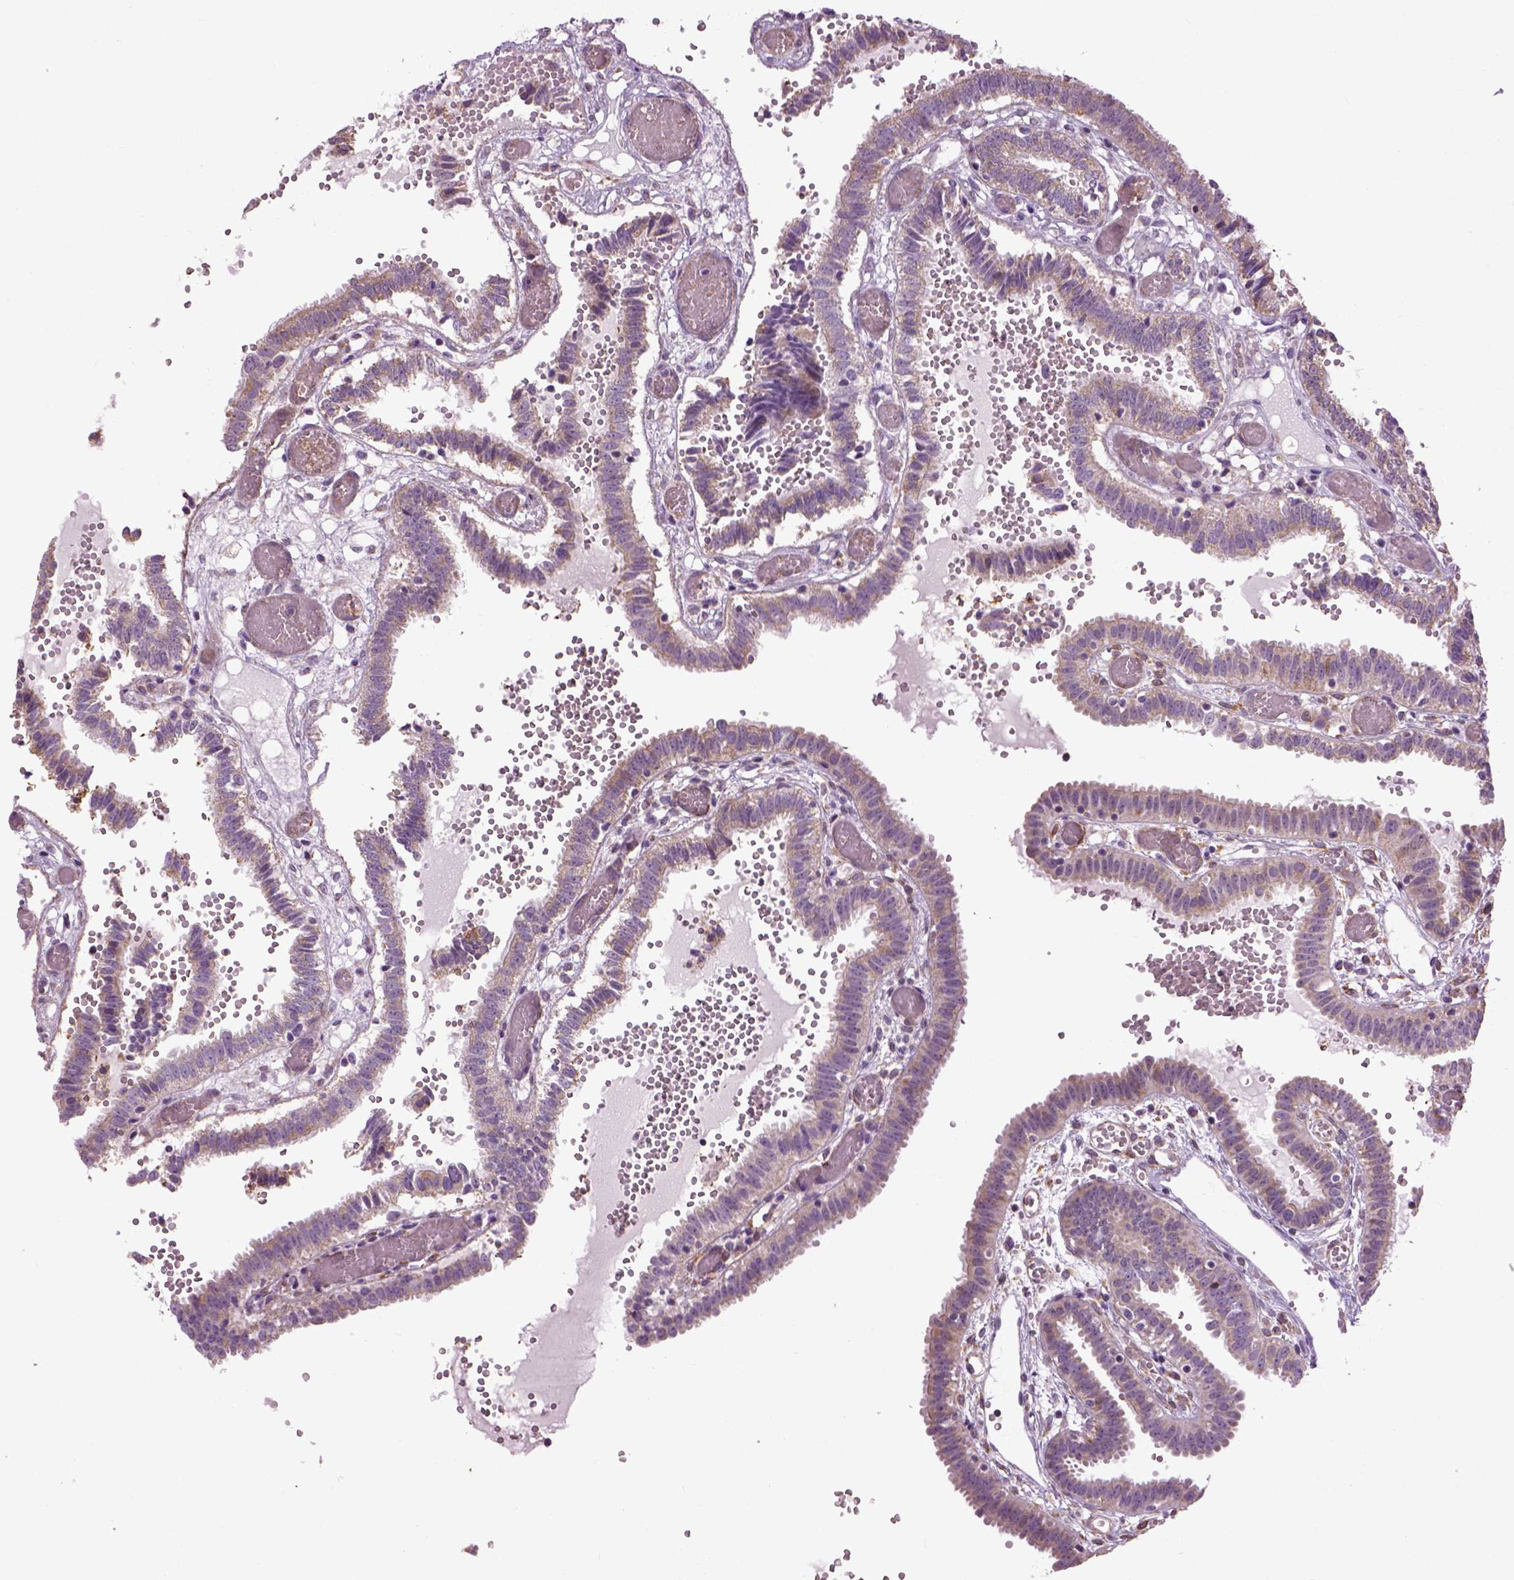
{"staining": {"intensity": "weak", "quantity": ">75%", "location": "cytoplasmic/membranous"}, "tissue": "fallopian tube", "cell_type": "Glandular cells", "image_type": "normal", "snomed": [{"axis": "morphology", "description": "Normal tissue, NOS"}, {"axis": "topography", "description": "Fallopian tube"}], "caption": "Immunohistochemistry (IHC) of normal human fallopian tube displays low levels of weak cytoplasmic/membranous staining in about >75% of glandular cells.", "gene": "XK", "patient": {"sex": "female", "age": 37}}